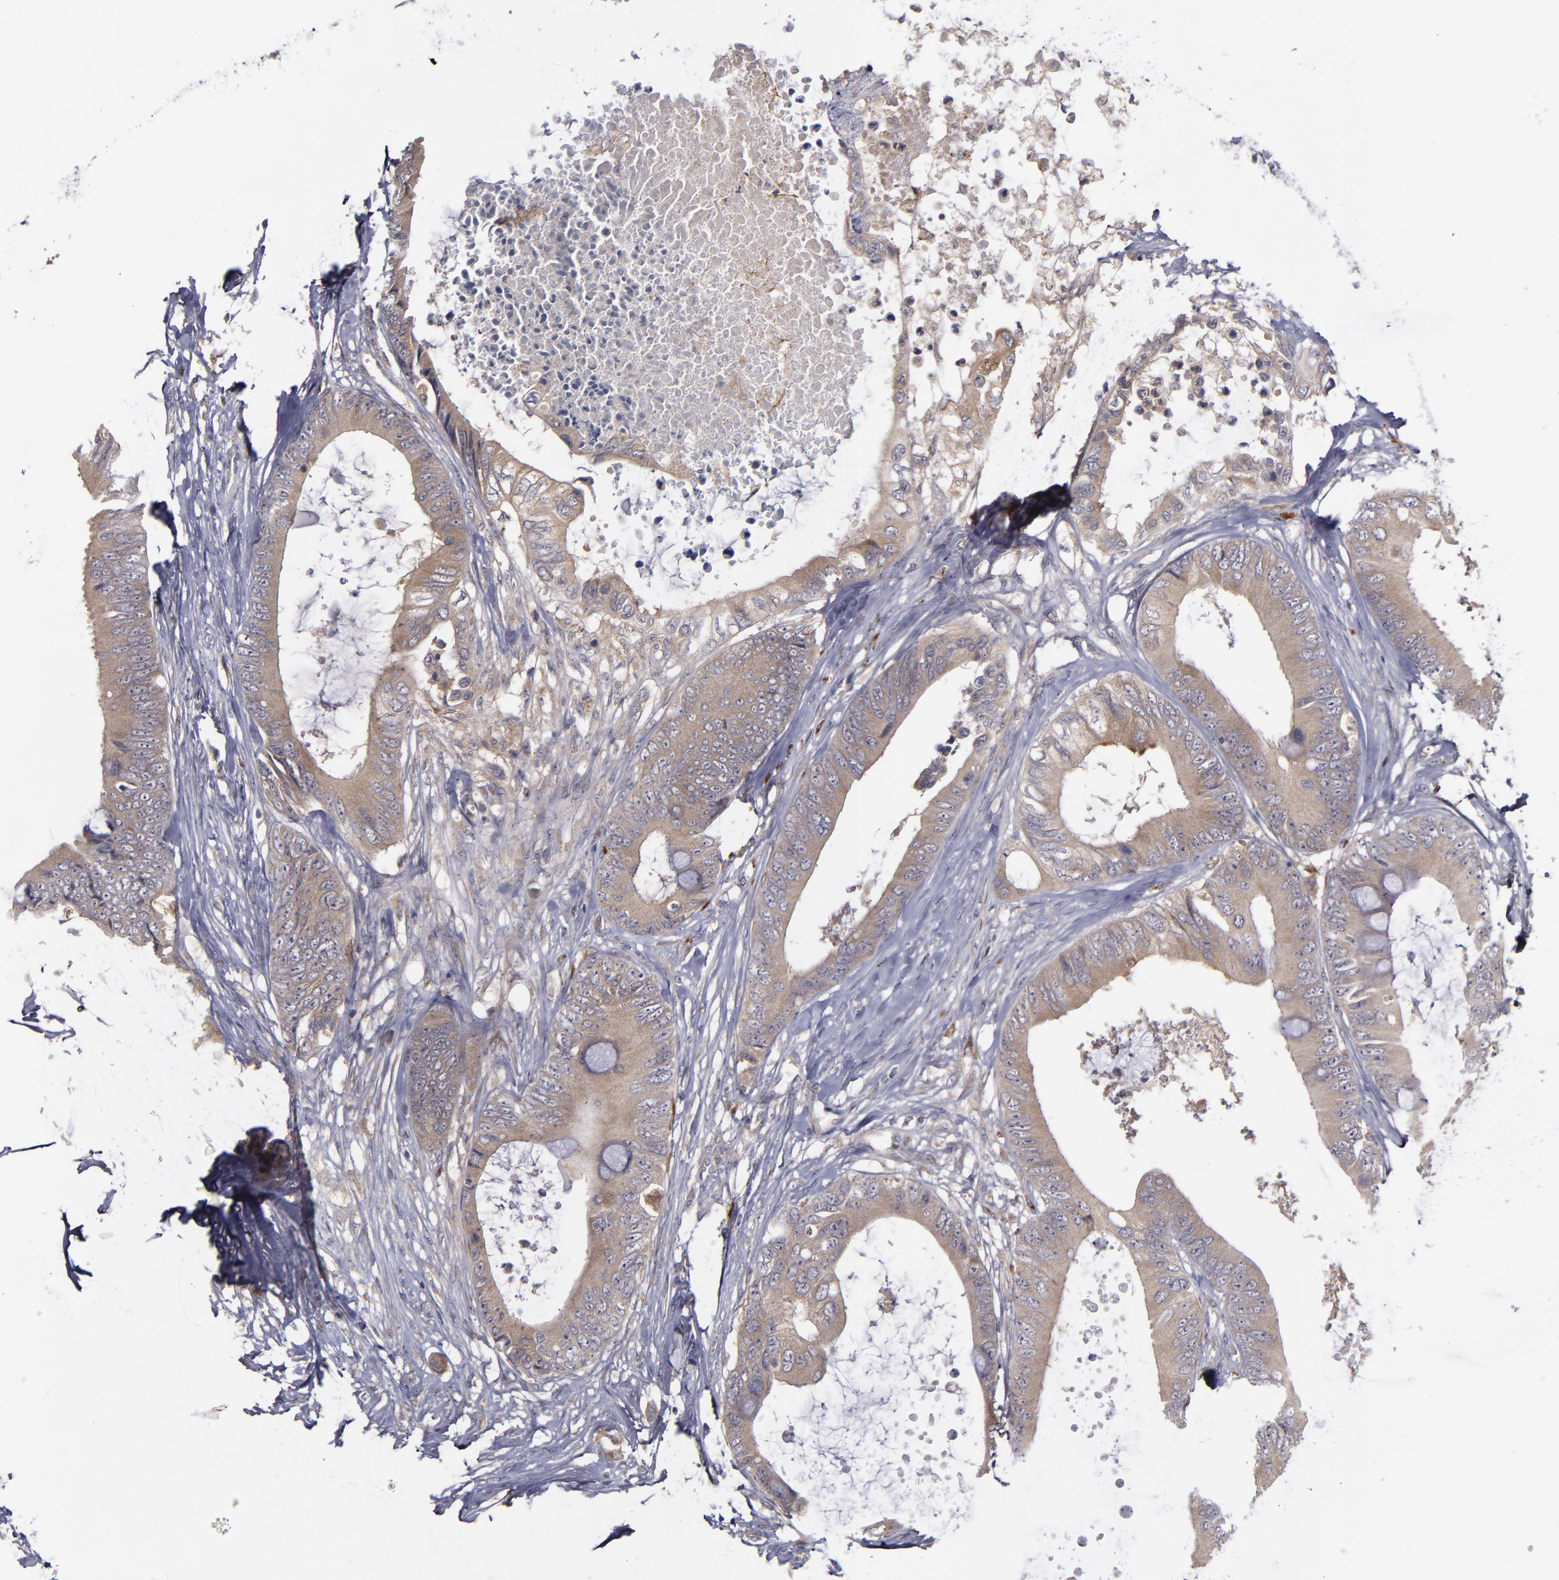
{"staining": {"intensity": "moderate", "quantity": ">75%", "location": "cytoplasmic/membranous"}, "tissue": "colorectal cancer", "cell_type": "Tumor cells", "image_type": "cancer", "snomed": [{"axis": "morphology", "description": "Normal tissue, NOS"}, {"axis": "morphology", "description": "Adenocarcinoma, NOS"}, {"axis": "topography", "description": "Rectum"}, {"axis": "topography", "description": "Peripheral nerve tissue"}], "caption": "Immunohistochemistry histopathology image of neoplastic tissue: colorectal cancer (adenocarcinoma) stained using IHC reveals medium levels of moderate protein expression localized specifically in the cytoplasmic/membranous of tumor cells, appearing as a cytoplasmic/membranous brown color.", "gene": "MMP11", "patient": {"sex": "female", "age": 77}}